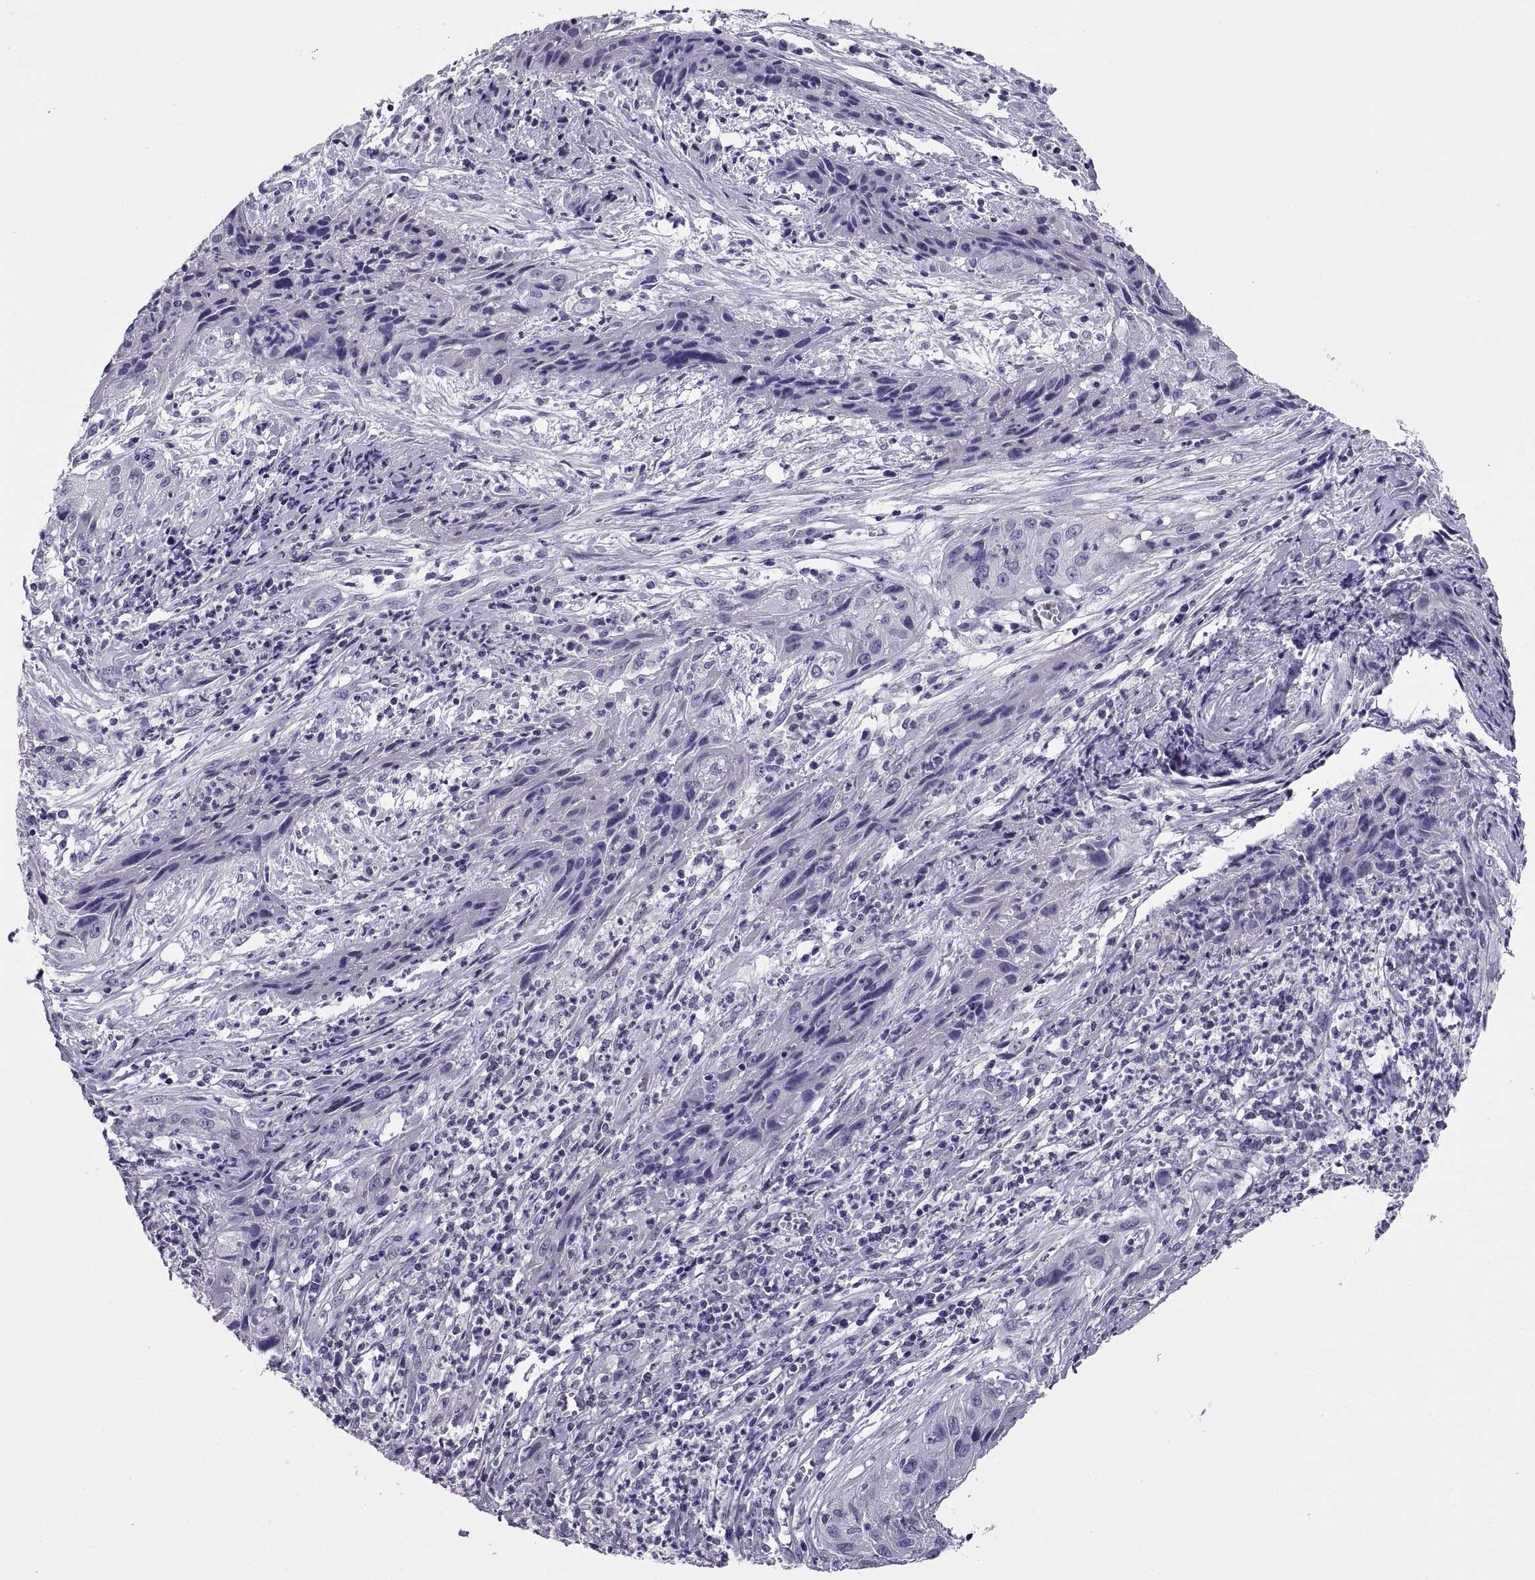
{"staining": {"intensity": "negative", "quantity": "none", "location": "none"}, "tissue": "cervical cancer", "cell_type": "Tumor cells", "image_type": "cancer", "snomed": [{"axis": "morphology", "description": "Squamous cell carcinoma, NOS"}, {"axis": "topography", "description": "Cervix"}], "caption": "Immunohistochemistry (IHC) photomicrograph of squamous cell carcinoma (cervical) stained for a protein (brown), which displays no expression in tumor cells.", "gene": "RGS20", "patient": {"sex": "female", "age": 32}}